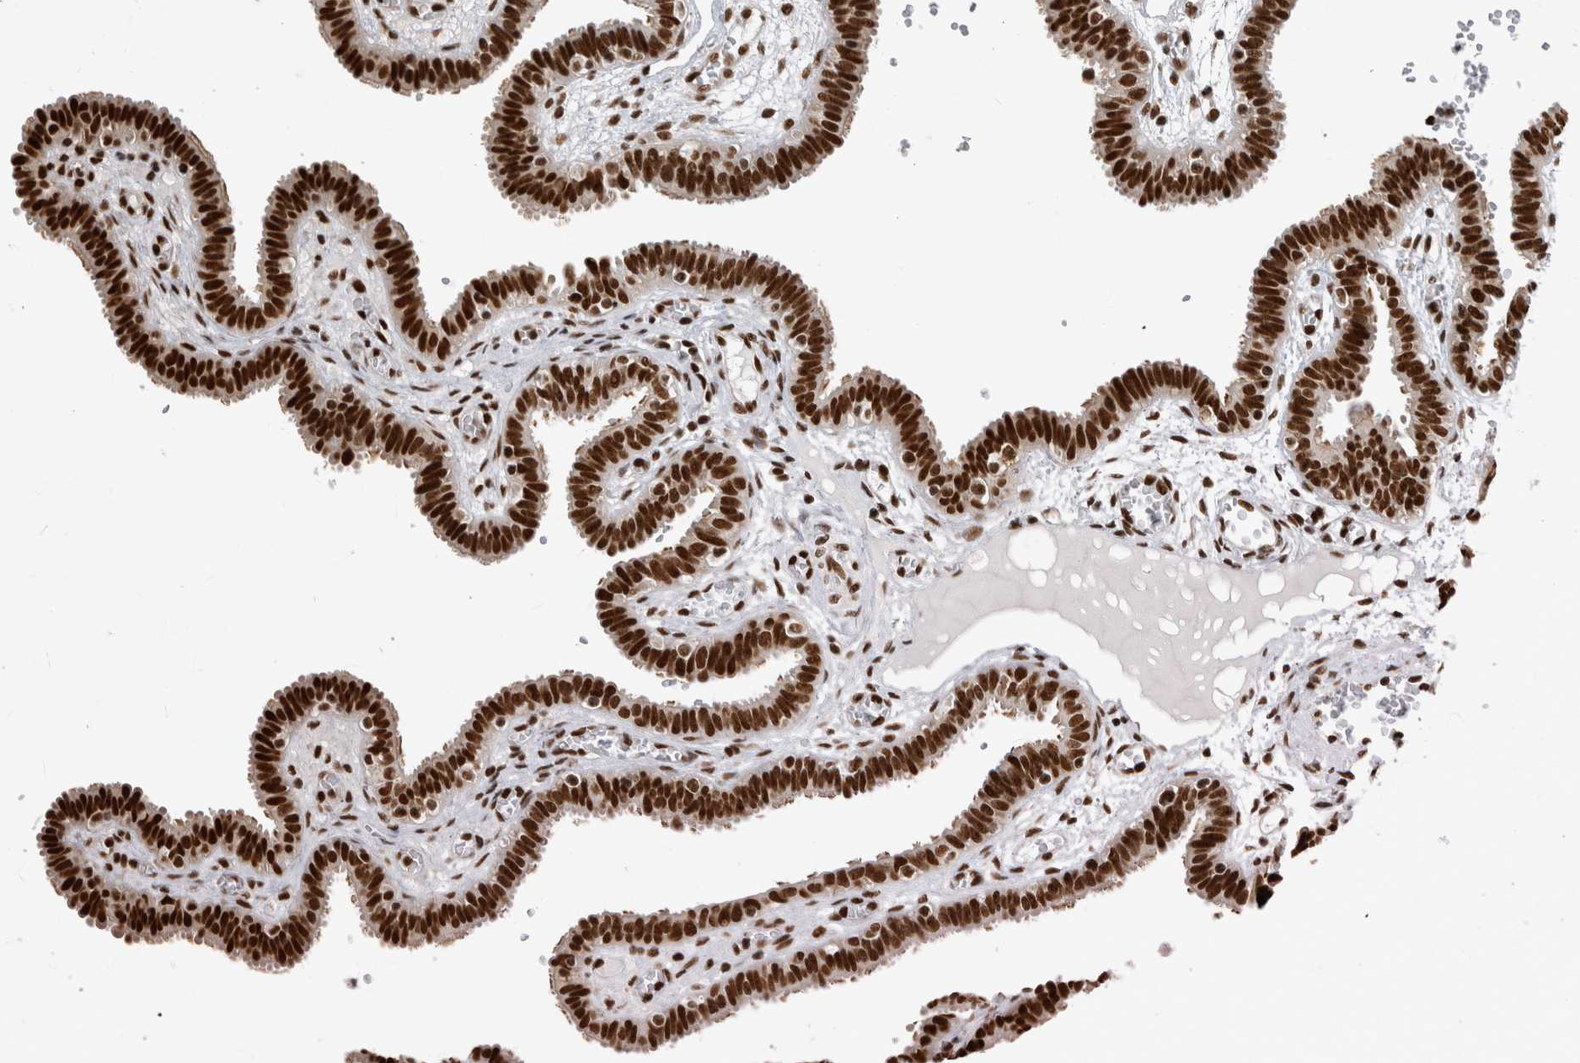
{"staining": {"intensity": "strong", "quantity": ">75%", "location": "nuclear"}, "tissue": "fallopian tube", "cell_type": "Glandular cells", "image_type": "normal", "snomed": [{"axis": "morphology", "description": "Normal tissue, NOS"}, {"axis": "topography", "description": "Fallopian tube"}, {"axis": "topography", "description": "Placenta"}], "caption": "A high-resolution photomicrograph shows IHC staining of unremarkable fallopian tube, which shows strong nuclear positivity in about >75% of glandular cells. (DAB IHC with brightfield microscopy, high magnification).", "gene": "ZSCAN2", "patient": {"sex": "female", "age": 32}}